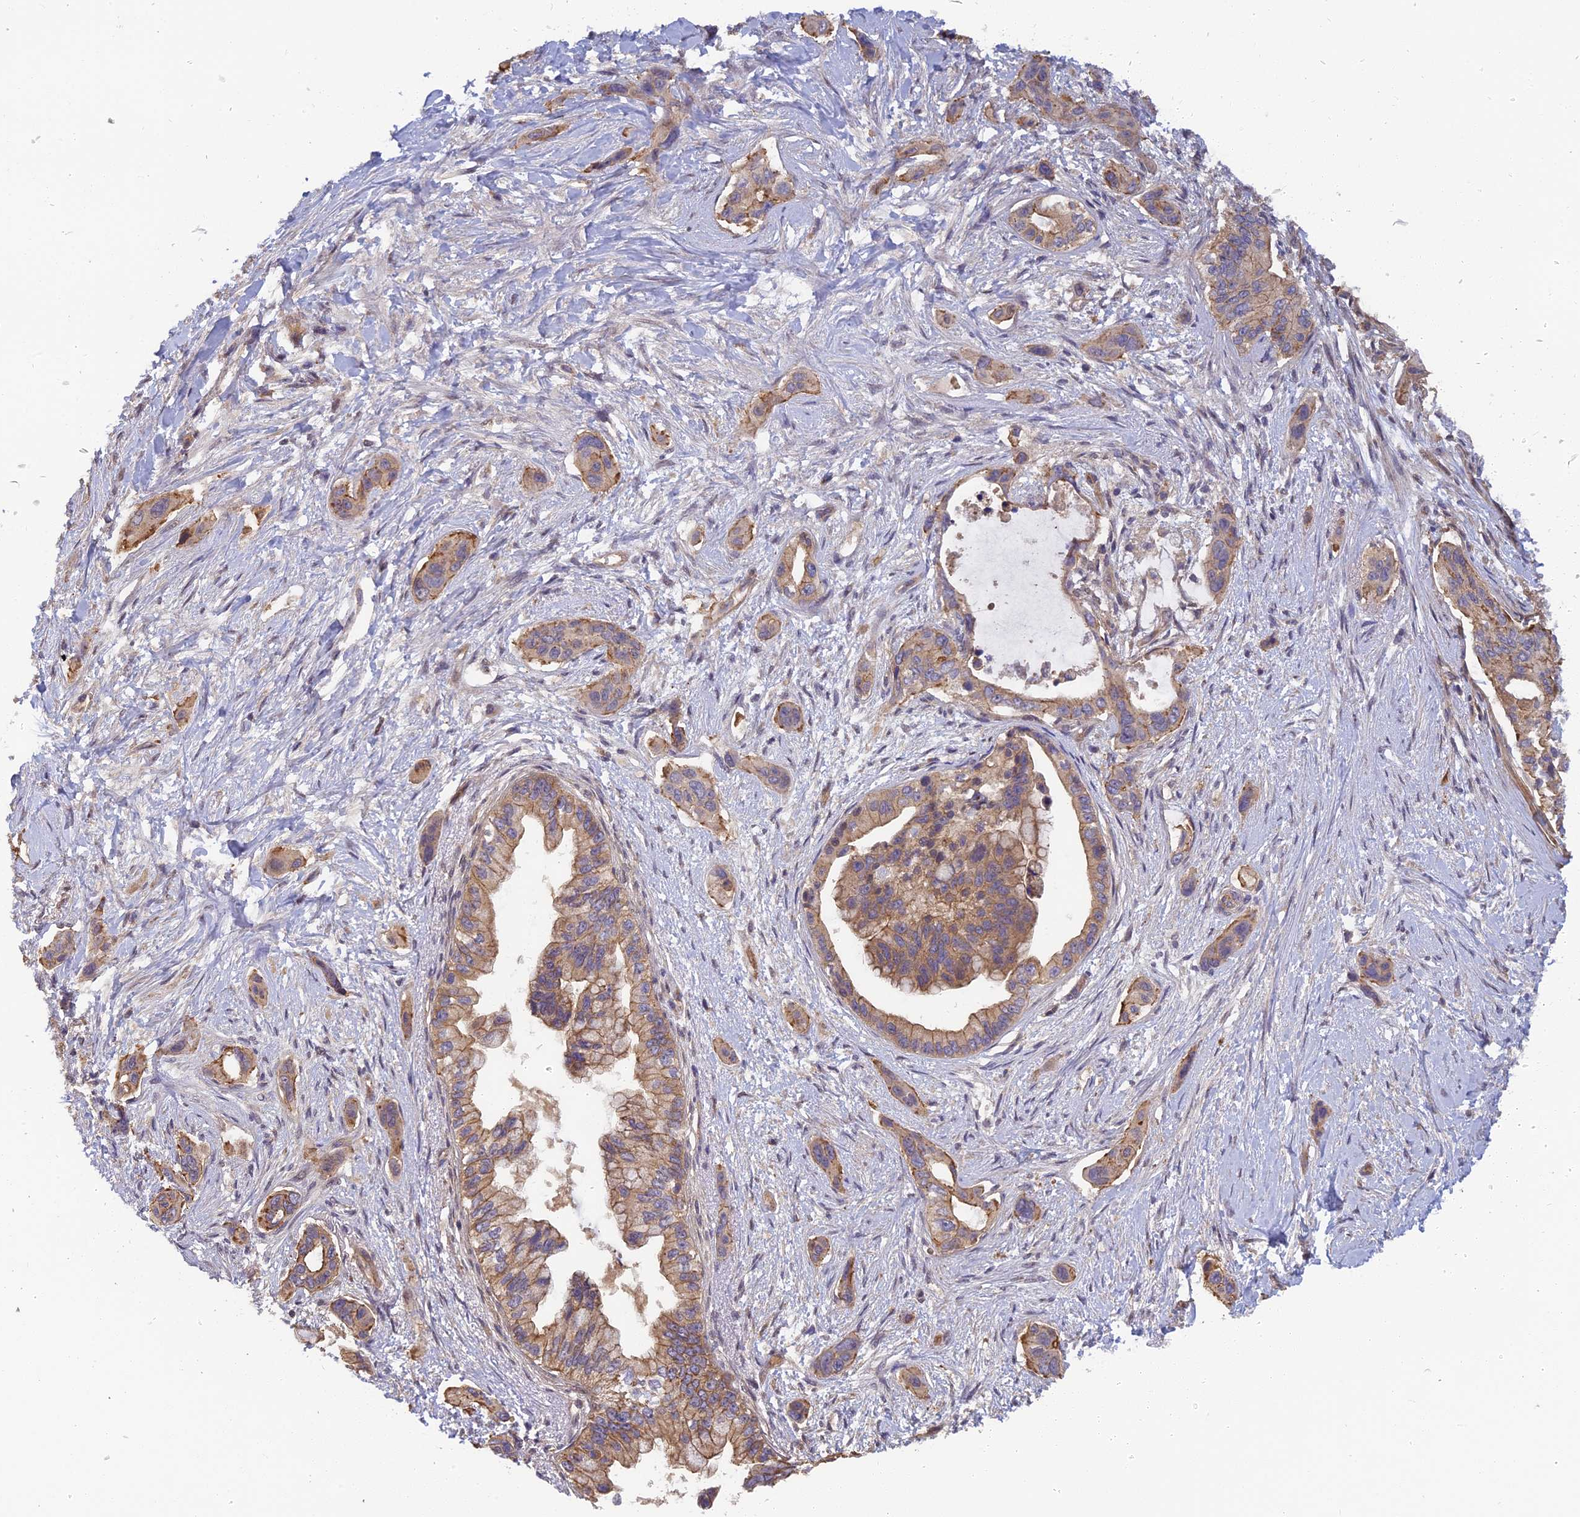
{"staining": {"intensity": "moderate", "quantity": "25%-75%", "location": "cytoplasmic/membranous"}, "tissue": "pancreatic cancer", "cell_type": "Tumor cells", "image_type": "cancer", "snomed": [{"axis": "morphology", "description": "Adenocarcinoma, NOS"}, {"axis": "topography", "description": "Pancreas"}], "caption": "Adenocarcinoma (pancreatic) stained for a protein displays moderate cytoplasmic/membranous positivity in tumor cells.", "gene": "PIKFYVE", "patient": {"sex": "male", "age": 72}}